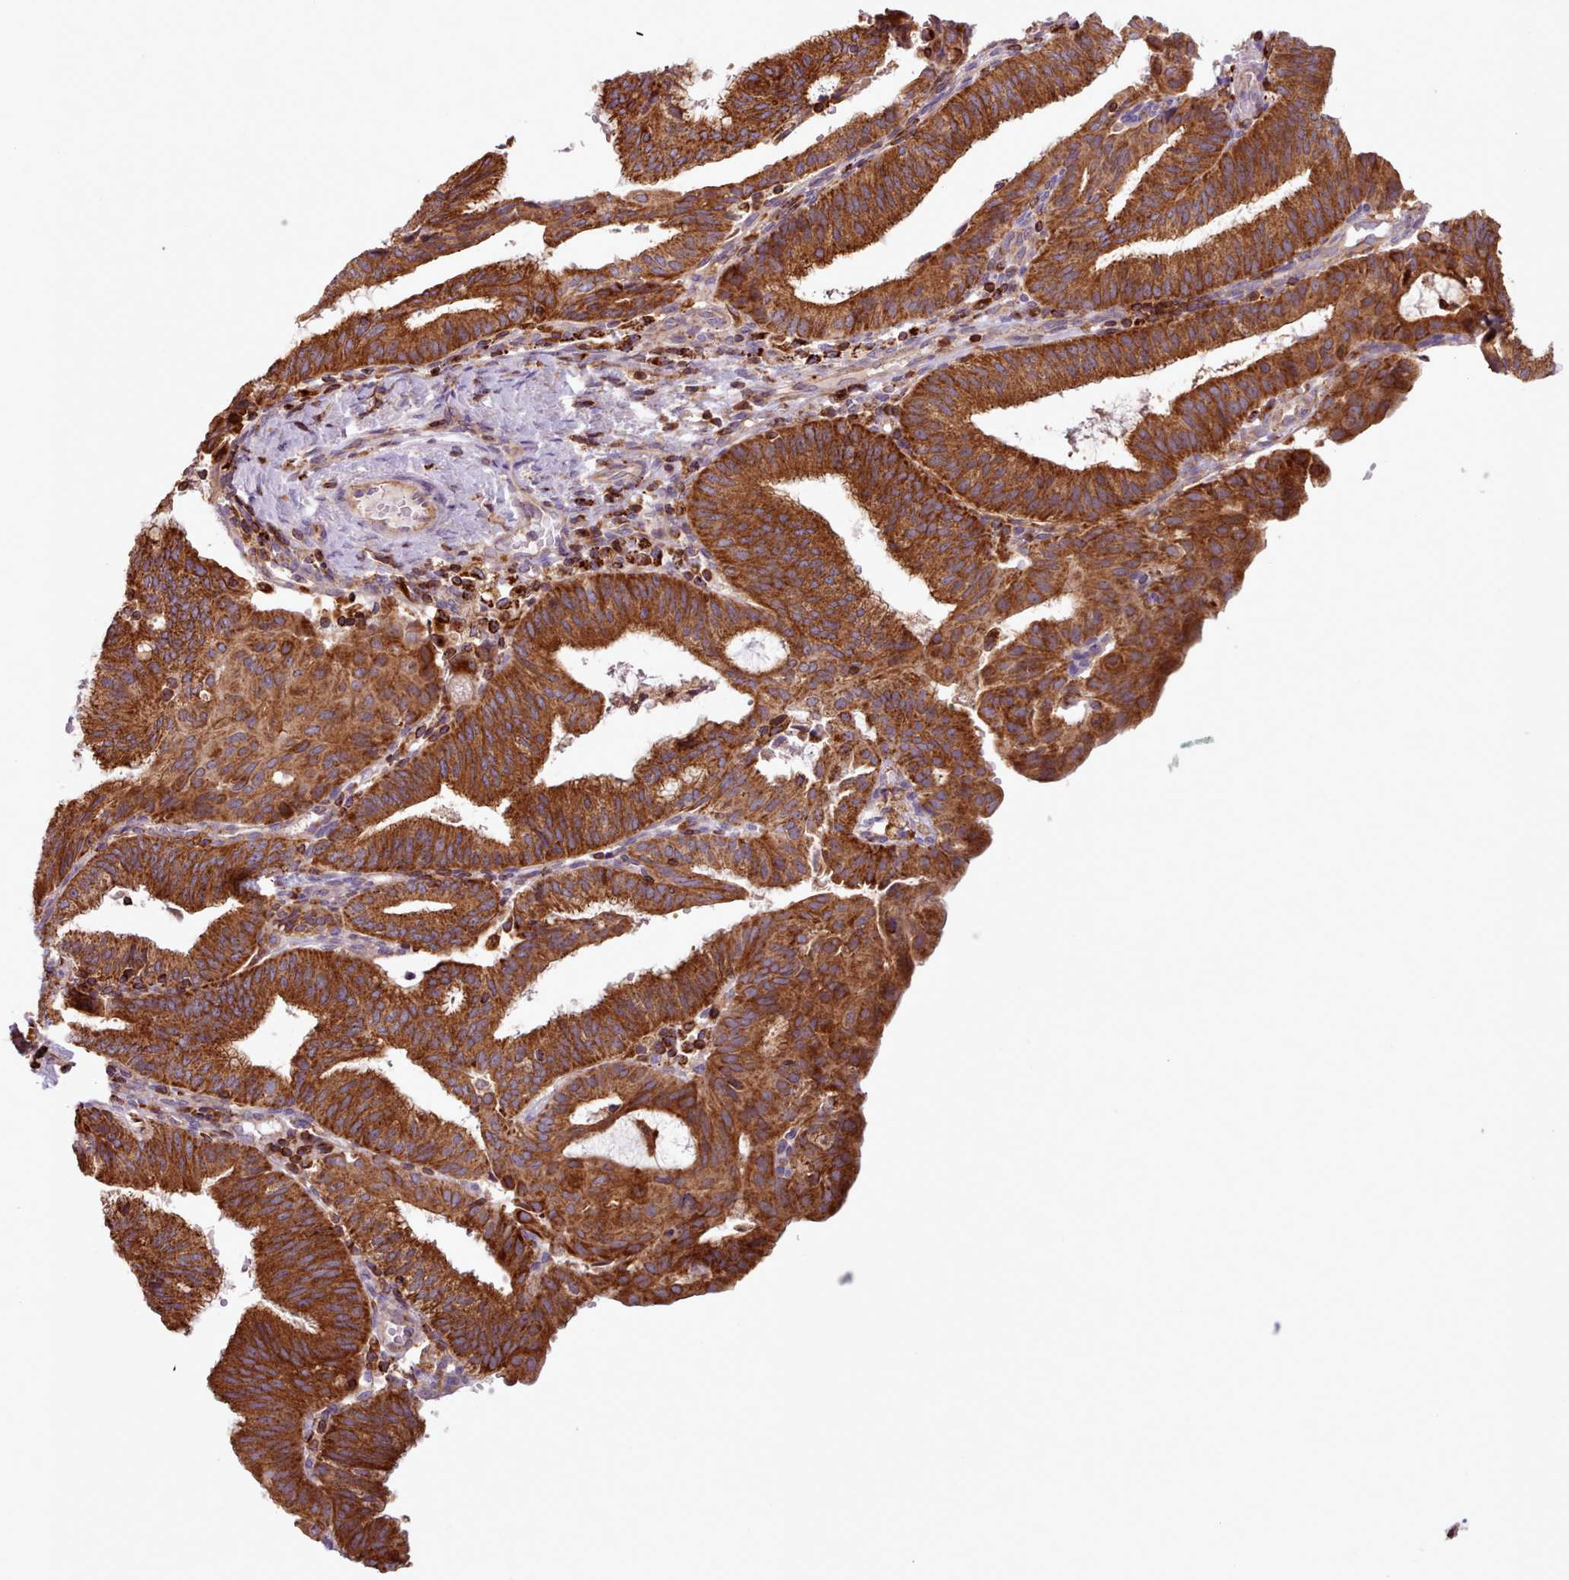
{"staining": {"intensity": "strong", "quantity": ">75%", "location": "cytoplasmic/membranous"}, "tissue": "endometrial cancer", "cell_type": "Tumor cells", "image_type": "cancer", "snomed": [{"axis": "morphology", "description": "Adenocarcinoma, NOS"}, {"axis": "topography", "description": "Endometrium"}], "caption": "A histopathology image of endometrial adenocarcinoma stained for a protein demonstrates strong cytoplasmic/membranous brown staining in tumor cells.", "gene": "CRYBG1", "patient": {"sex": "female", "age": 49}}